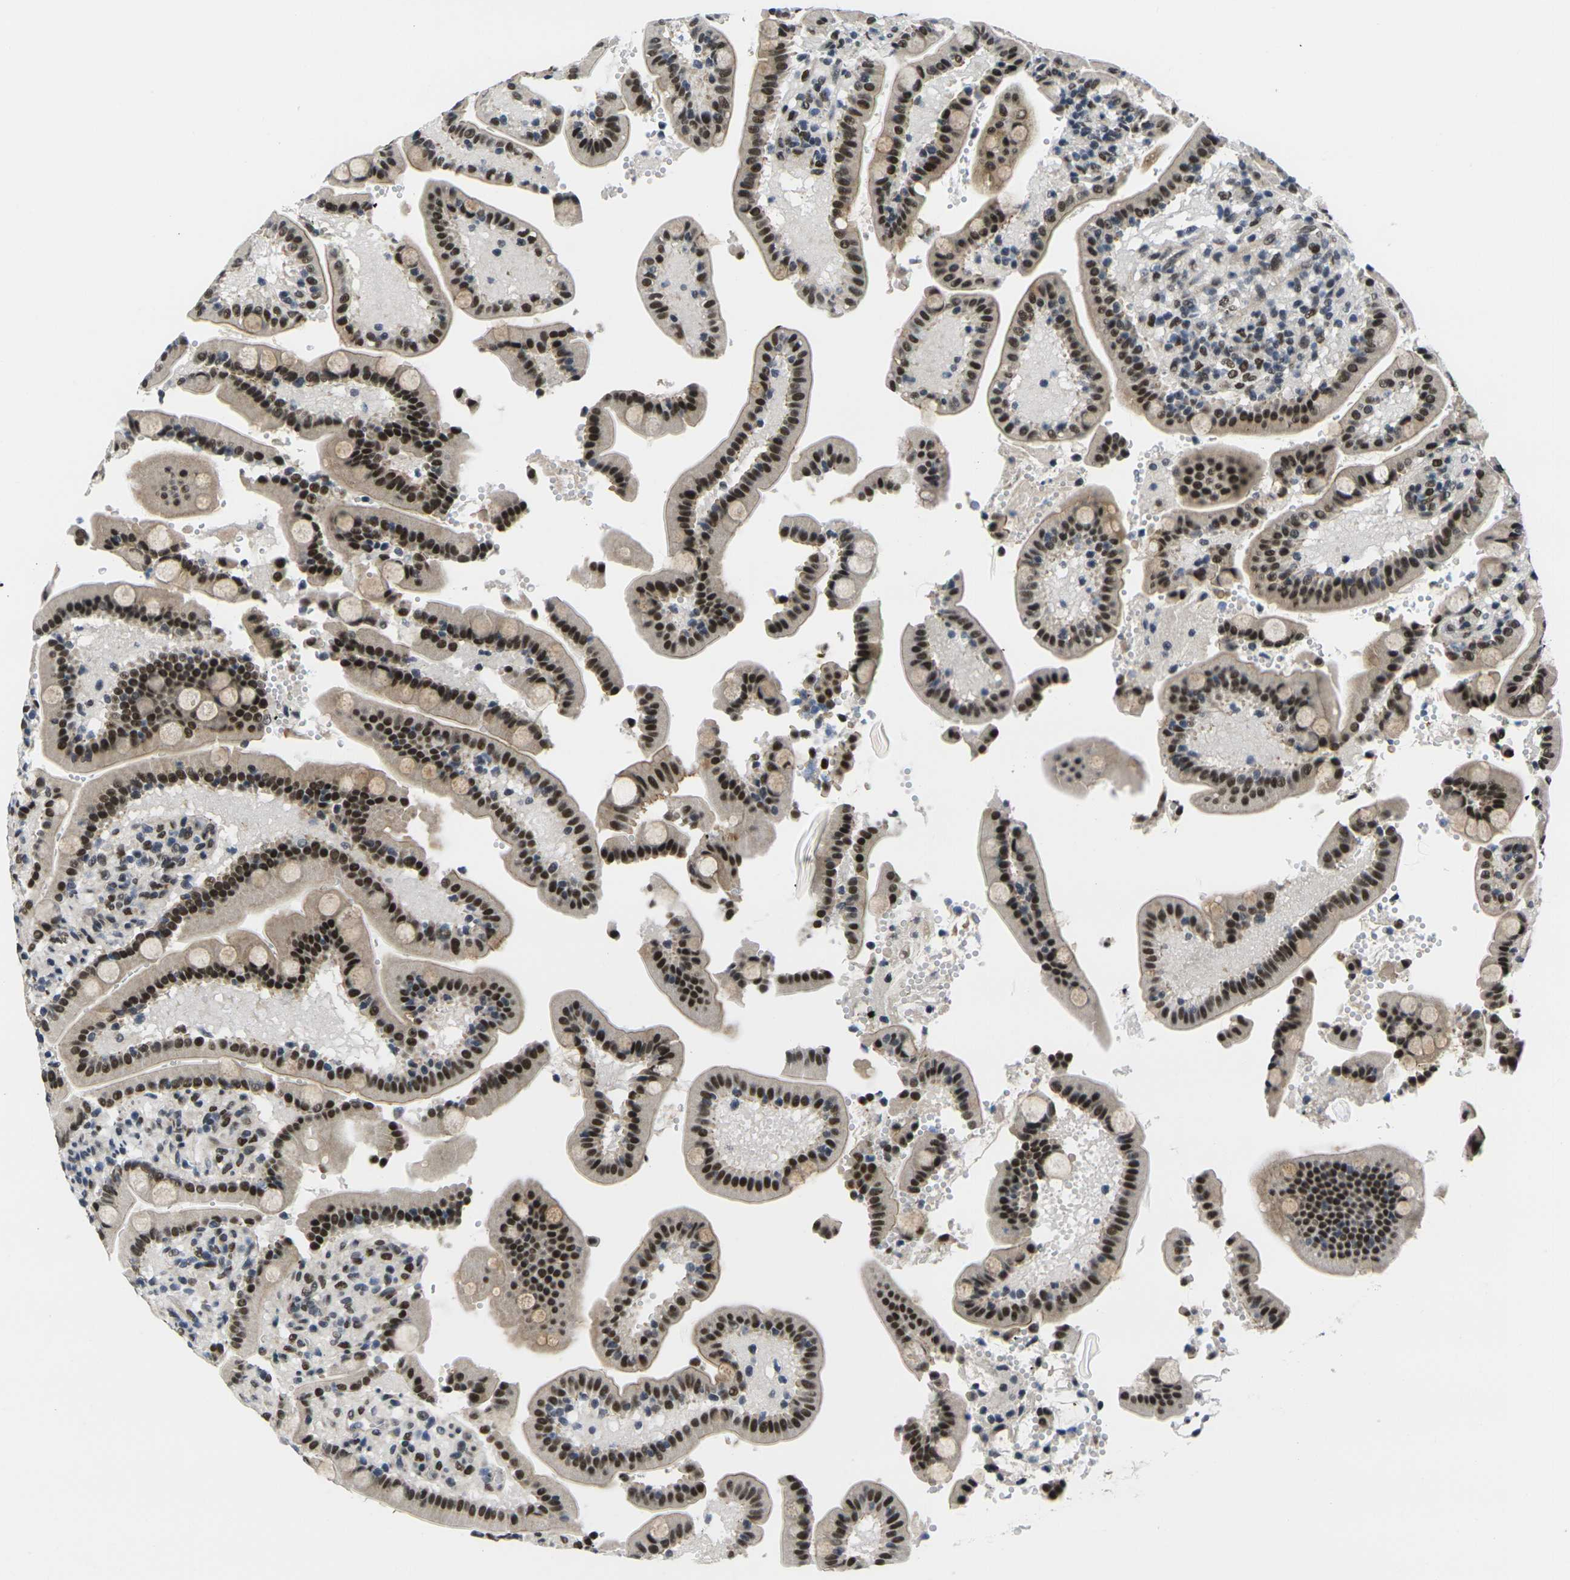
{"staining": {"intensity": "strong", "quantity": ">75%", "location": "nuclear"}, "tissue": "duodenum", "cell_type": "Glandular cells", "image_type": "normal", "snomed": [{"axis": "morphology", "description": "Normal tissue, NOS"}, {"axis": "topography", "description": "Small intestine, NOS"}], "caption": "Duodenum stained with a brown dye shows strong nuclear positive positivity in about >75% of glandular cells.", "gene": "RBM7", "patient": {"sex": "female", "age": 71}}